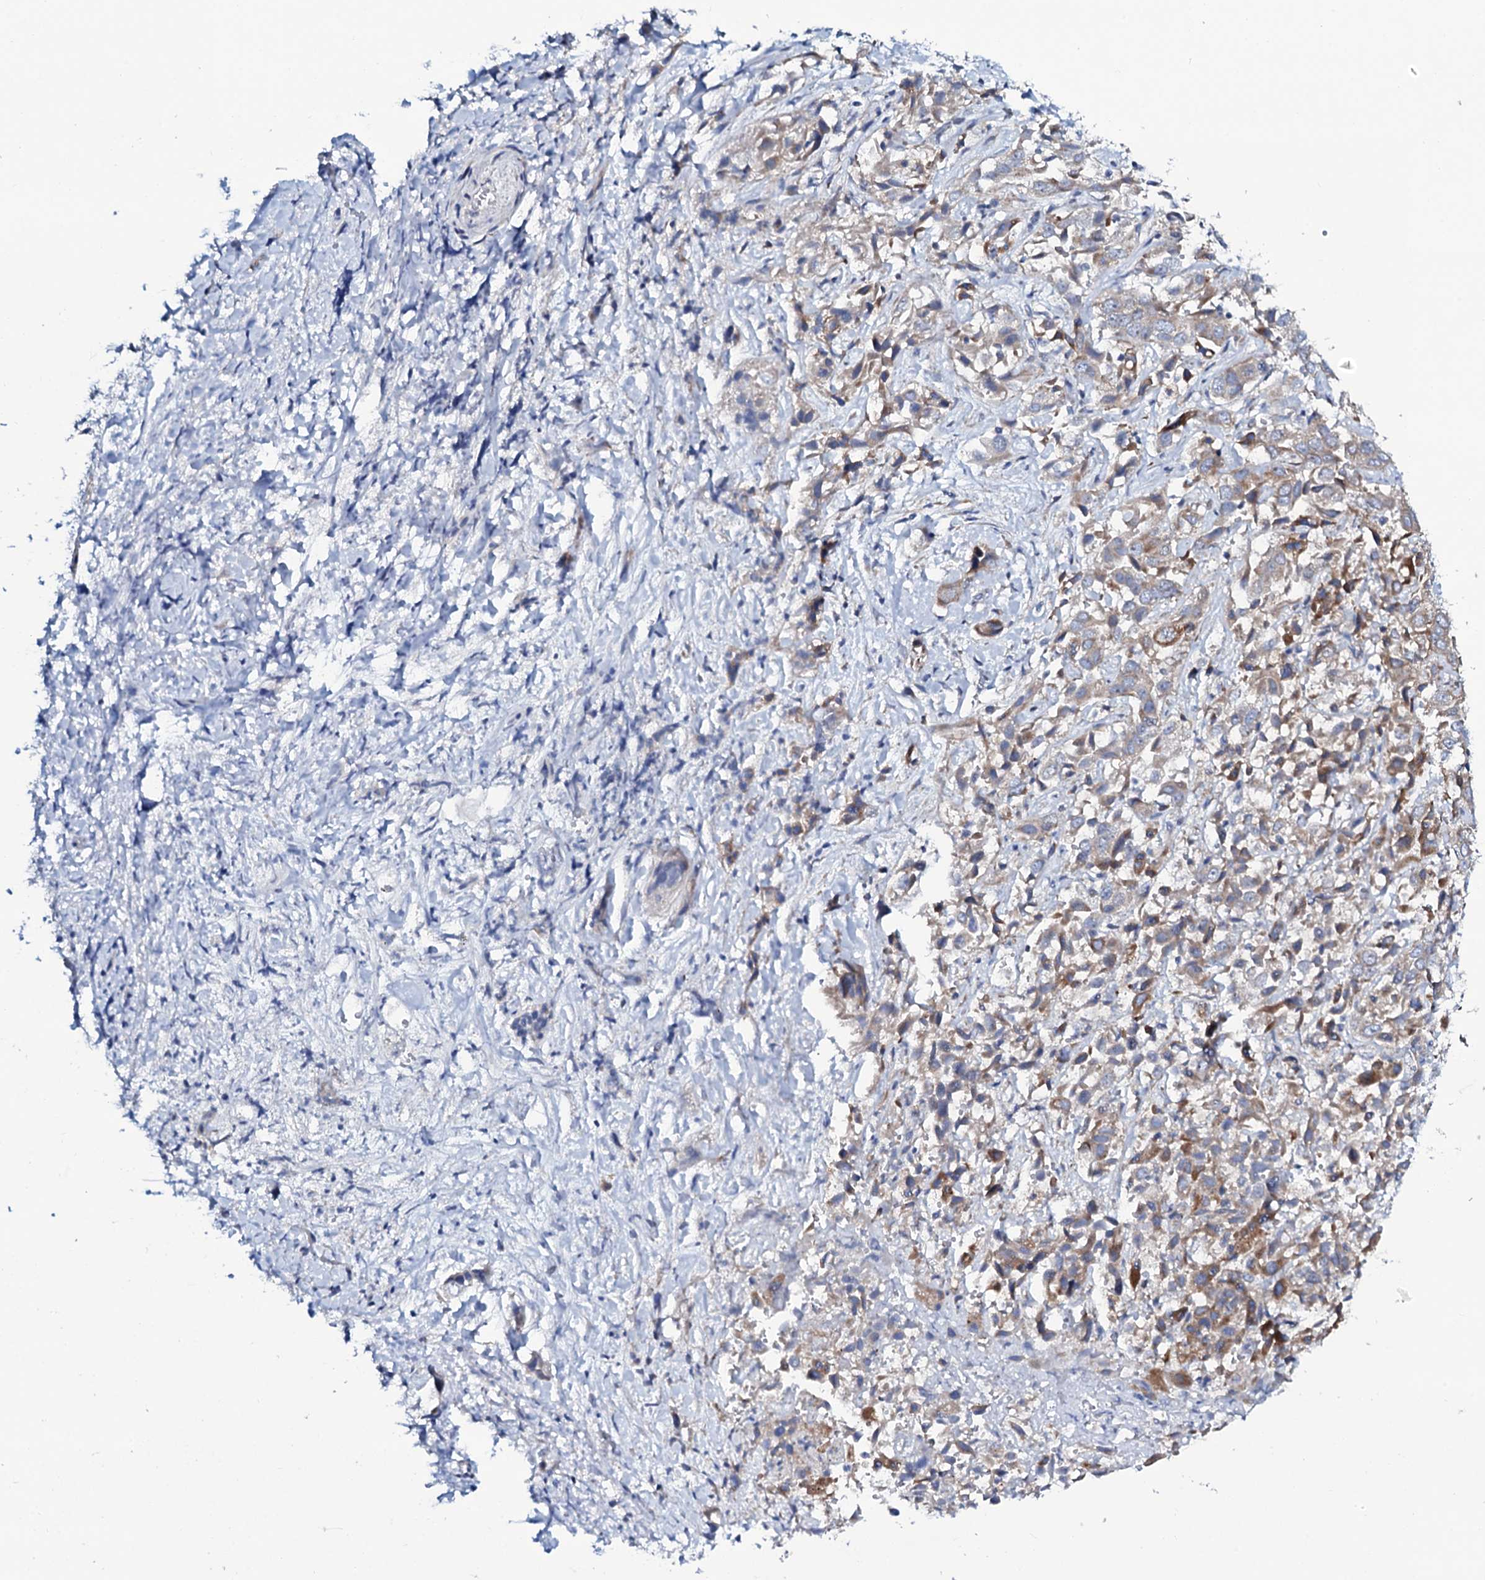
{"staining": {"intensity": "moderate", "quantity": "<25%", "location": "cytoplasmic/membranous"}, "tissue": "liver cancer", "cell_type": "Tumor cells", "image_type": "cancer", "snomed": [{"axis": "morphology", "description": "Cholangiocarcinoma"}, {"axis": "topography", "description": "Liver"}], "caption": "Immunohistochemistry photomicrograph of neoplastic tissue: liver cholangiocarcinoma stained using IHC exhibits low levels of moderate protein expression localized specifically in the cytoplasmic/membranous of tumor cells, appearing as a cytoplasmic/membranous brown color.", "gene": "STARD13", "patient": {"sex": "female", "age": 52}}